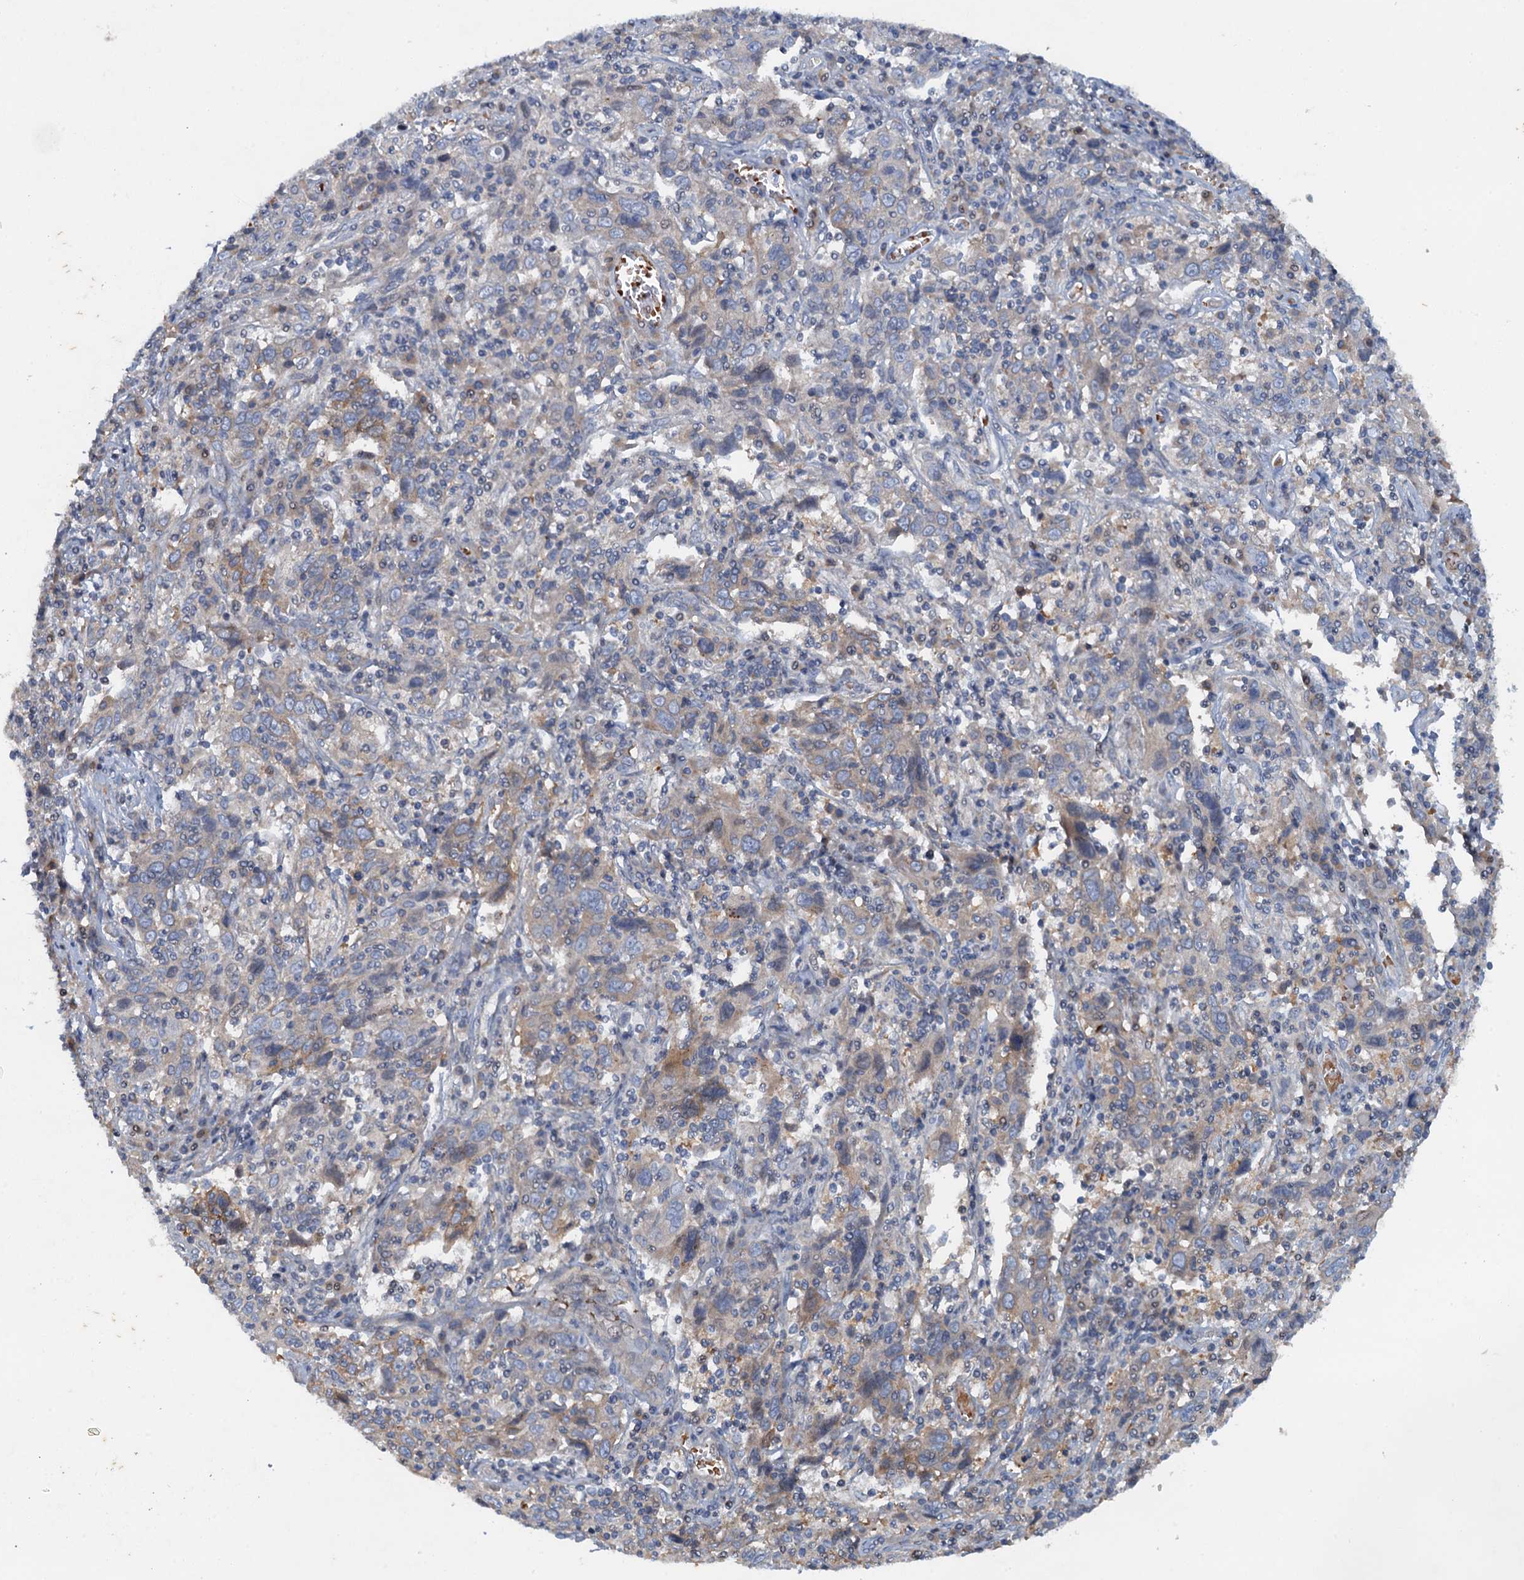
{"staining": {"intensity": "weak", "quantity": "<25%", "location": "cytoplasmic/membranous"}, "tissue": "cervical cancer", "cell_type": "Tumor cells", "image_type": "cancer", "snomed": [{"axis": "morphology", "description": "Squamous cell carcinoma, NOS"}, {"axis": "topography", "description": "Cervix"}], "caption": "Tumor cells are negative for brown protein staining in squamous cell carcinoma (cervical).", "gene": "NBEA", "patient": {"sex": "female", "age": 46}}